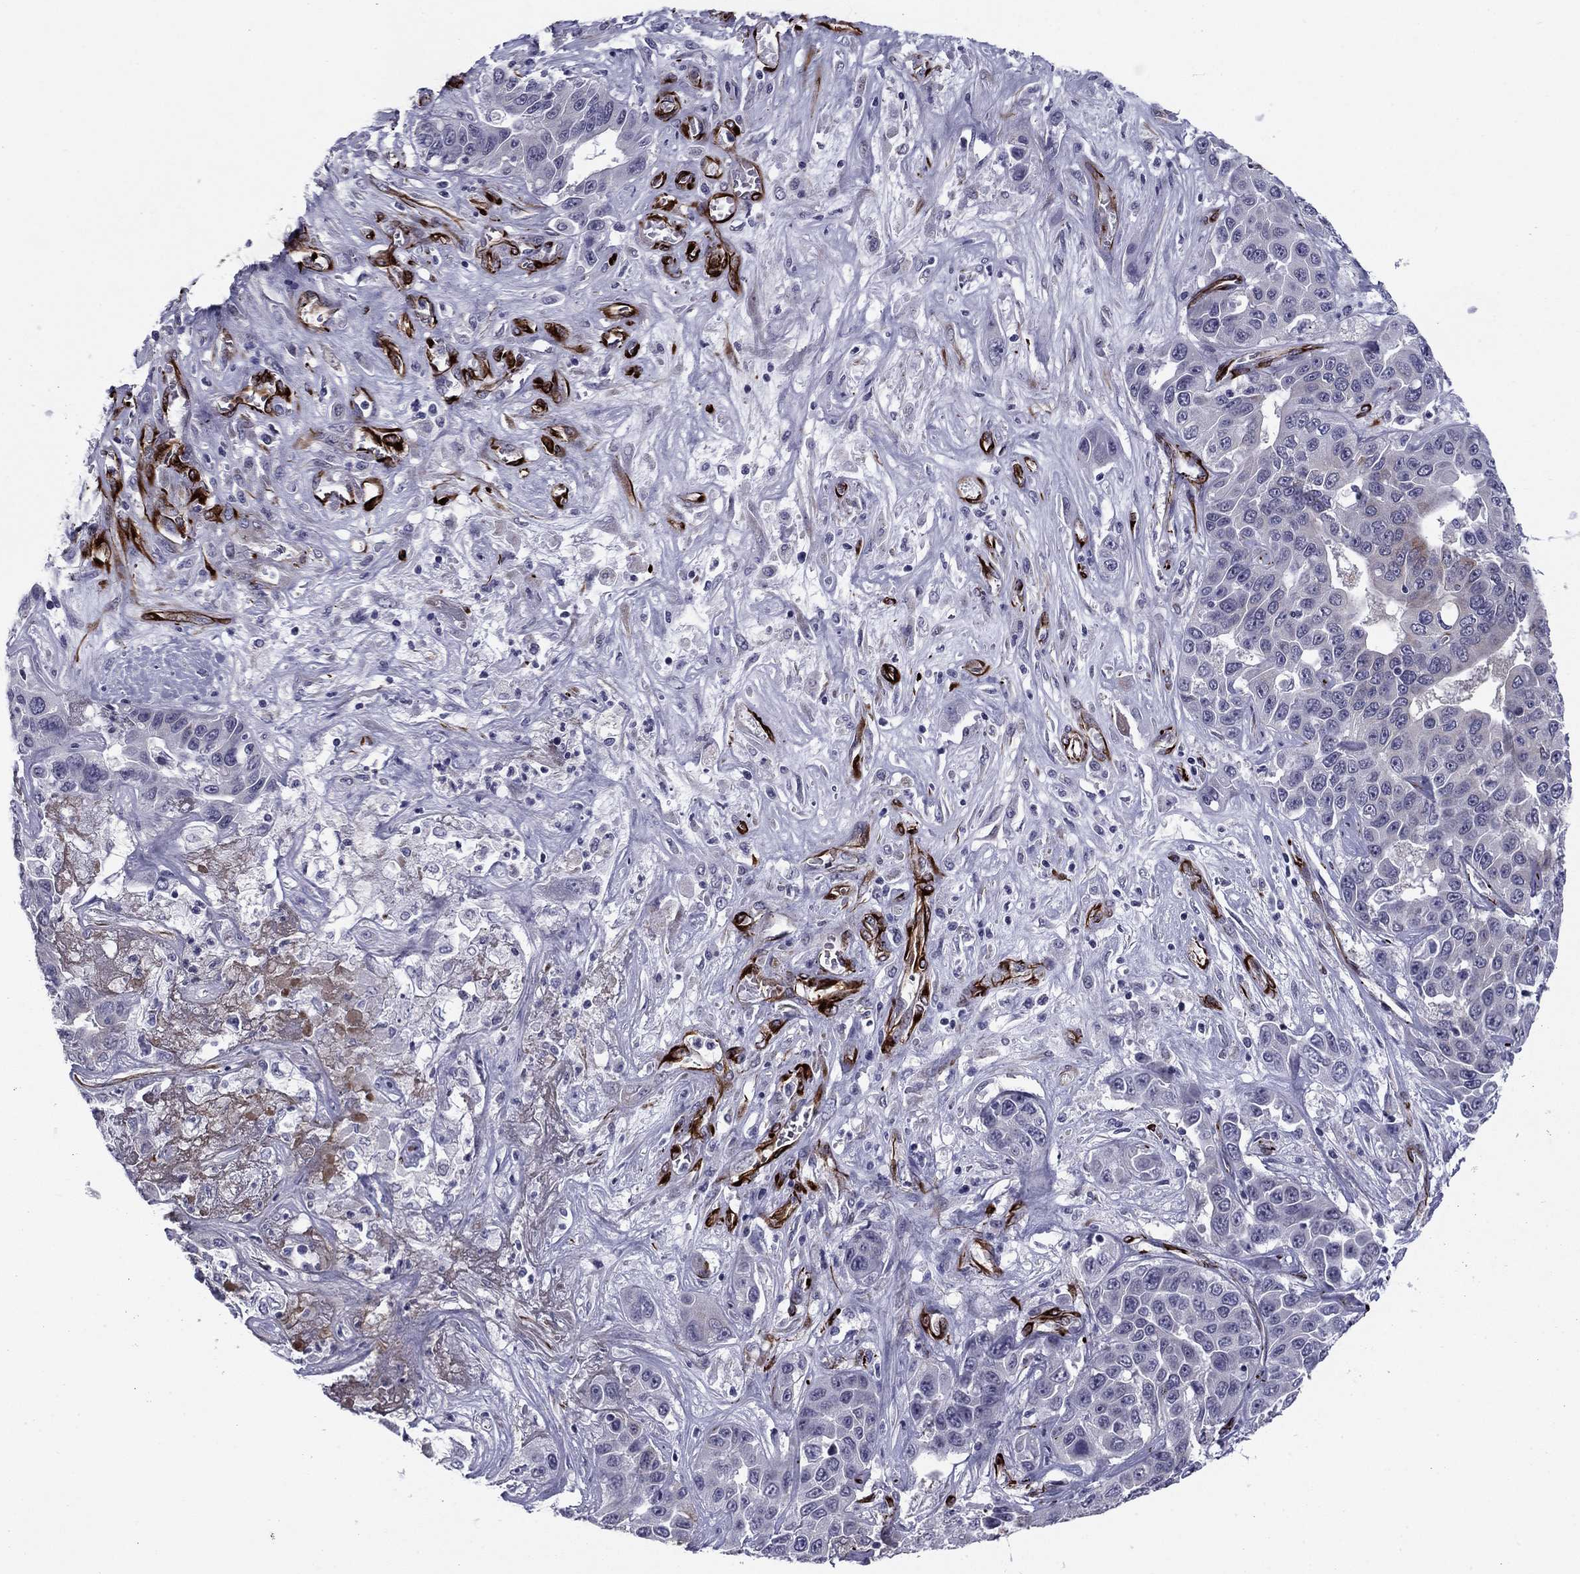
{"staining": {"intensity": "negative", "quantity": "none", "location": "none"}, "tissue": "liver cancer", "cell_type": "Tumor cells", "image_type": "cancer", "snomed": [{"axis": "morphology", "description": "Cholangiocarcinoma"}, {"axis": "topography", "description": "Liver"}], "caption": "A high-resolution histopathology image shows IHC staining of cholangiocarcinoma (liver), which displays no significant expression in tumor cells.", "gene": "ANKS4B", "patient": {"sex": "female", "age": 52}}